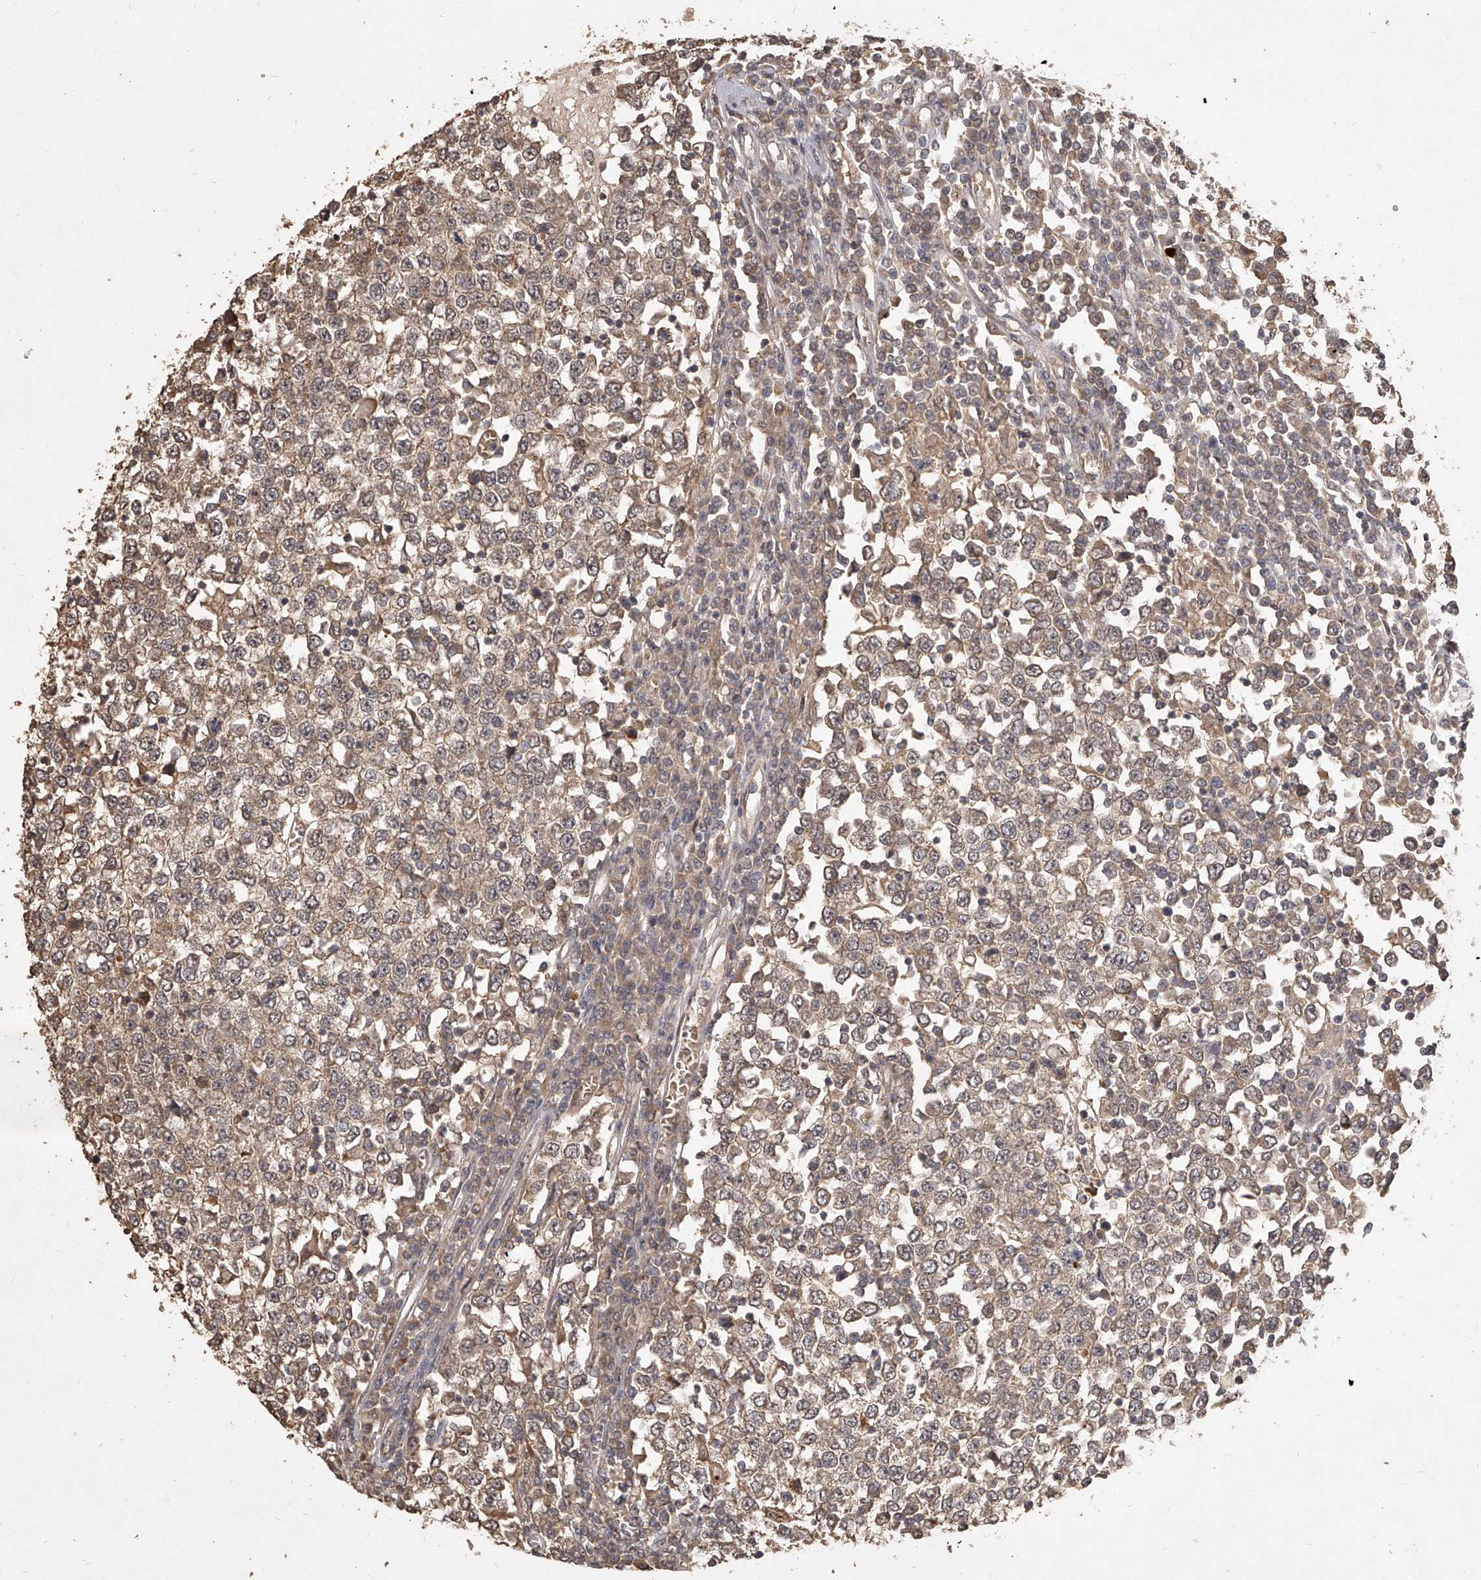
{"staining": {"intensity": "weak", "quantity": ">75%", "location": "cytoplasmic/membranous"}, "tissue": "testis cancer", "cell_type": "Tumor cells", "image_type": "cancer", "snomed": [{"axis": "morphology", "description": "Seminoma, NOS"}, {"axis": "topography", "description": "Testis"}], "caption": "Protein staining exhibits weak cytoplasmic/membranous staining in about >75% of tumor cells in testis seminoma. The staining was performed using DAB (3,3'-diaminobenzidine), with brown indicating positive protein expression. Nuclei are stained blue with hematoxylin.", "gene": "SLC37A1", "patient": {"sex": "male", "age": 65}}